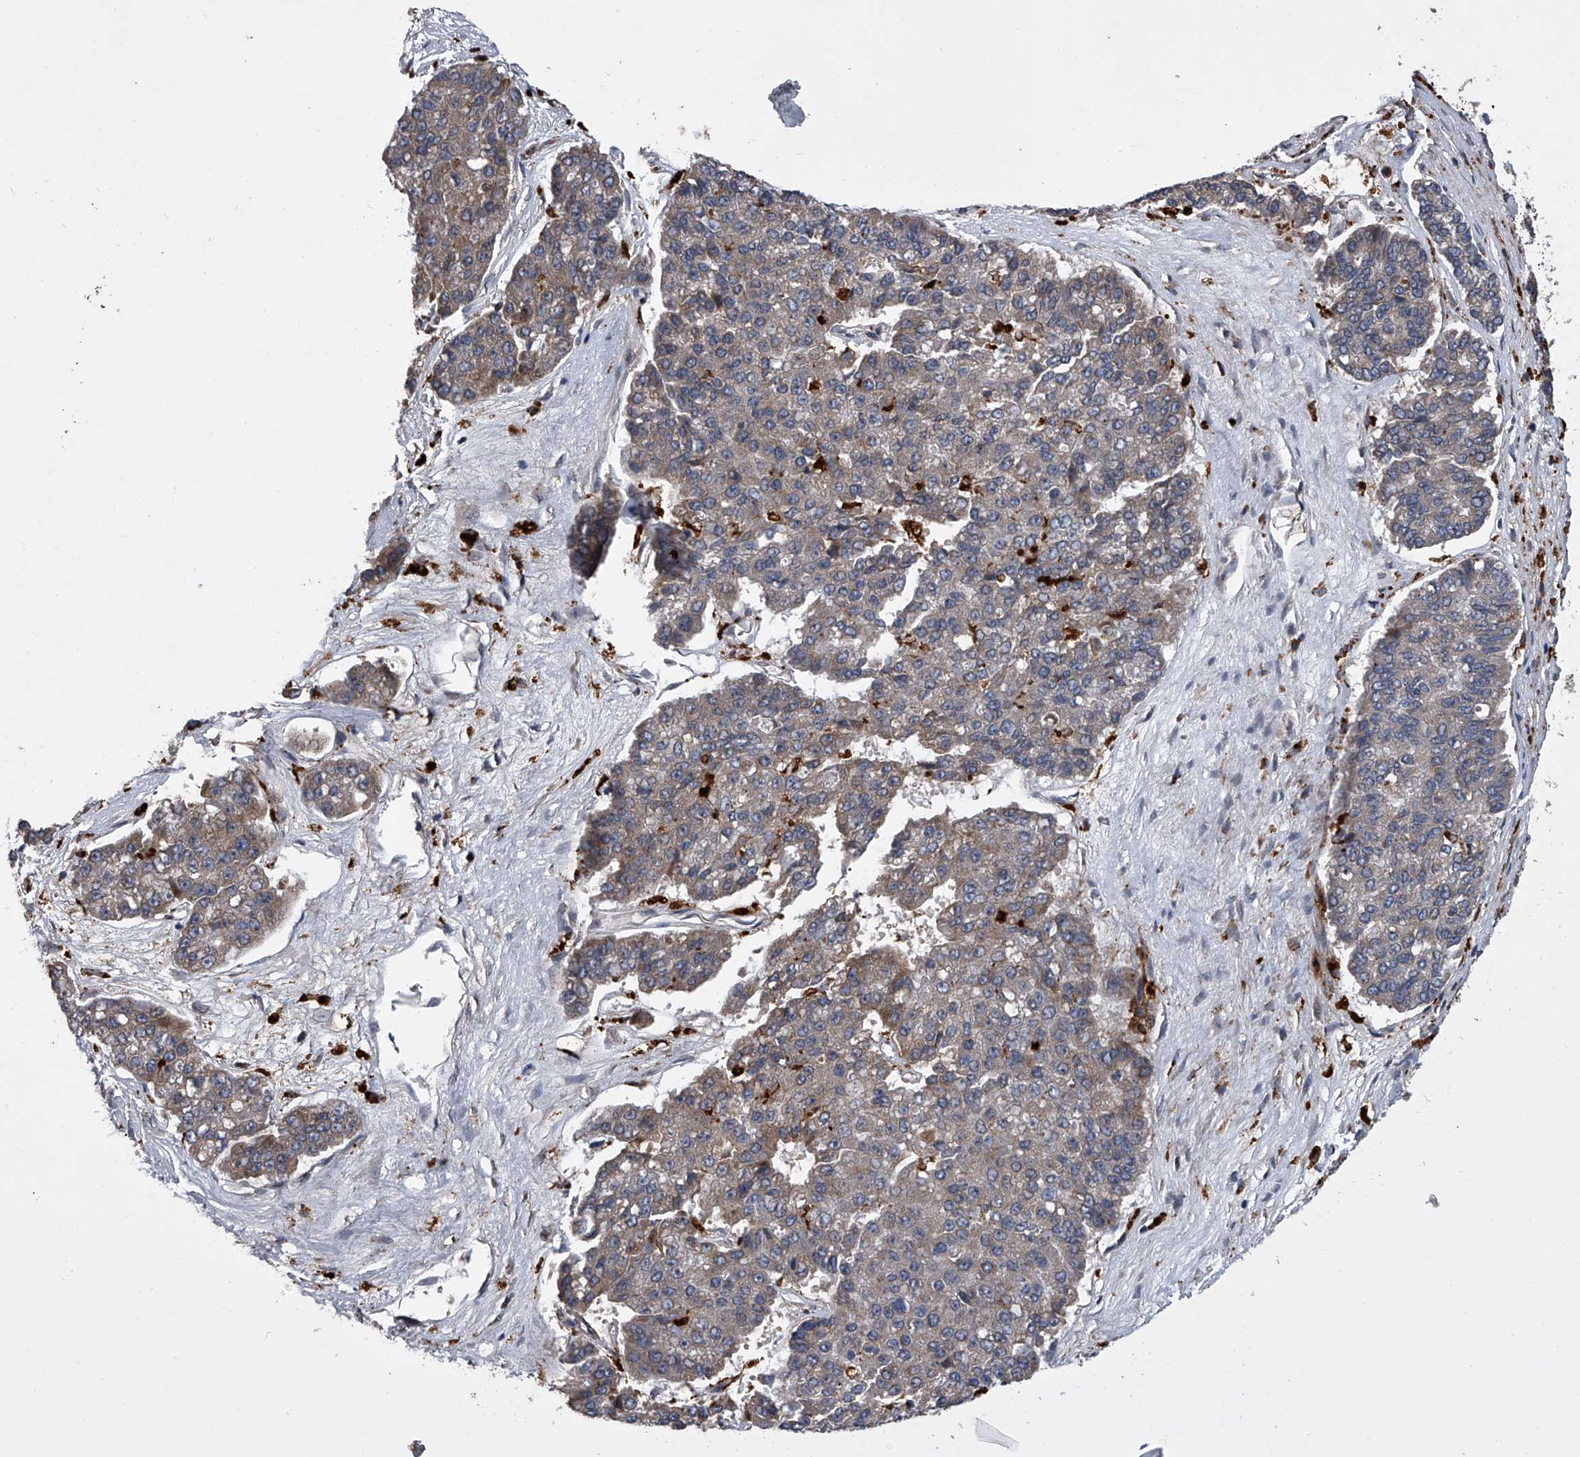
{"staining": {"intensity": "moderate", "quantity": "25%-75%", "location": "cytoplasmic/membranous"}, "tissue": "pancreatic cancer", "cell_type": "Tumor cells", "image_type": "cancer", "snomed": [{"axis": "morphology", "description": "Adenocarcinoma, NOS"}, {"axis": "topography", "description": "Pancreas"}], "caption": "The histopathology image displays immunohistochemical staining of pancreatic cancer (adenocarcinoma). There is moderate cytoplasmic/membranous expression is identified in approximately 25%-75% of tumor cells.", "gene": "TRIM8", "patient": {"sex": "male", "age": 50}}